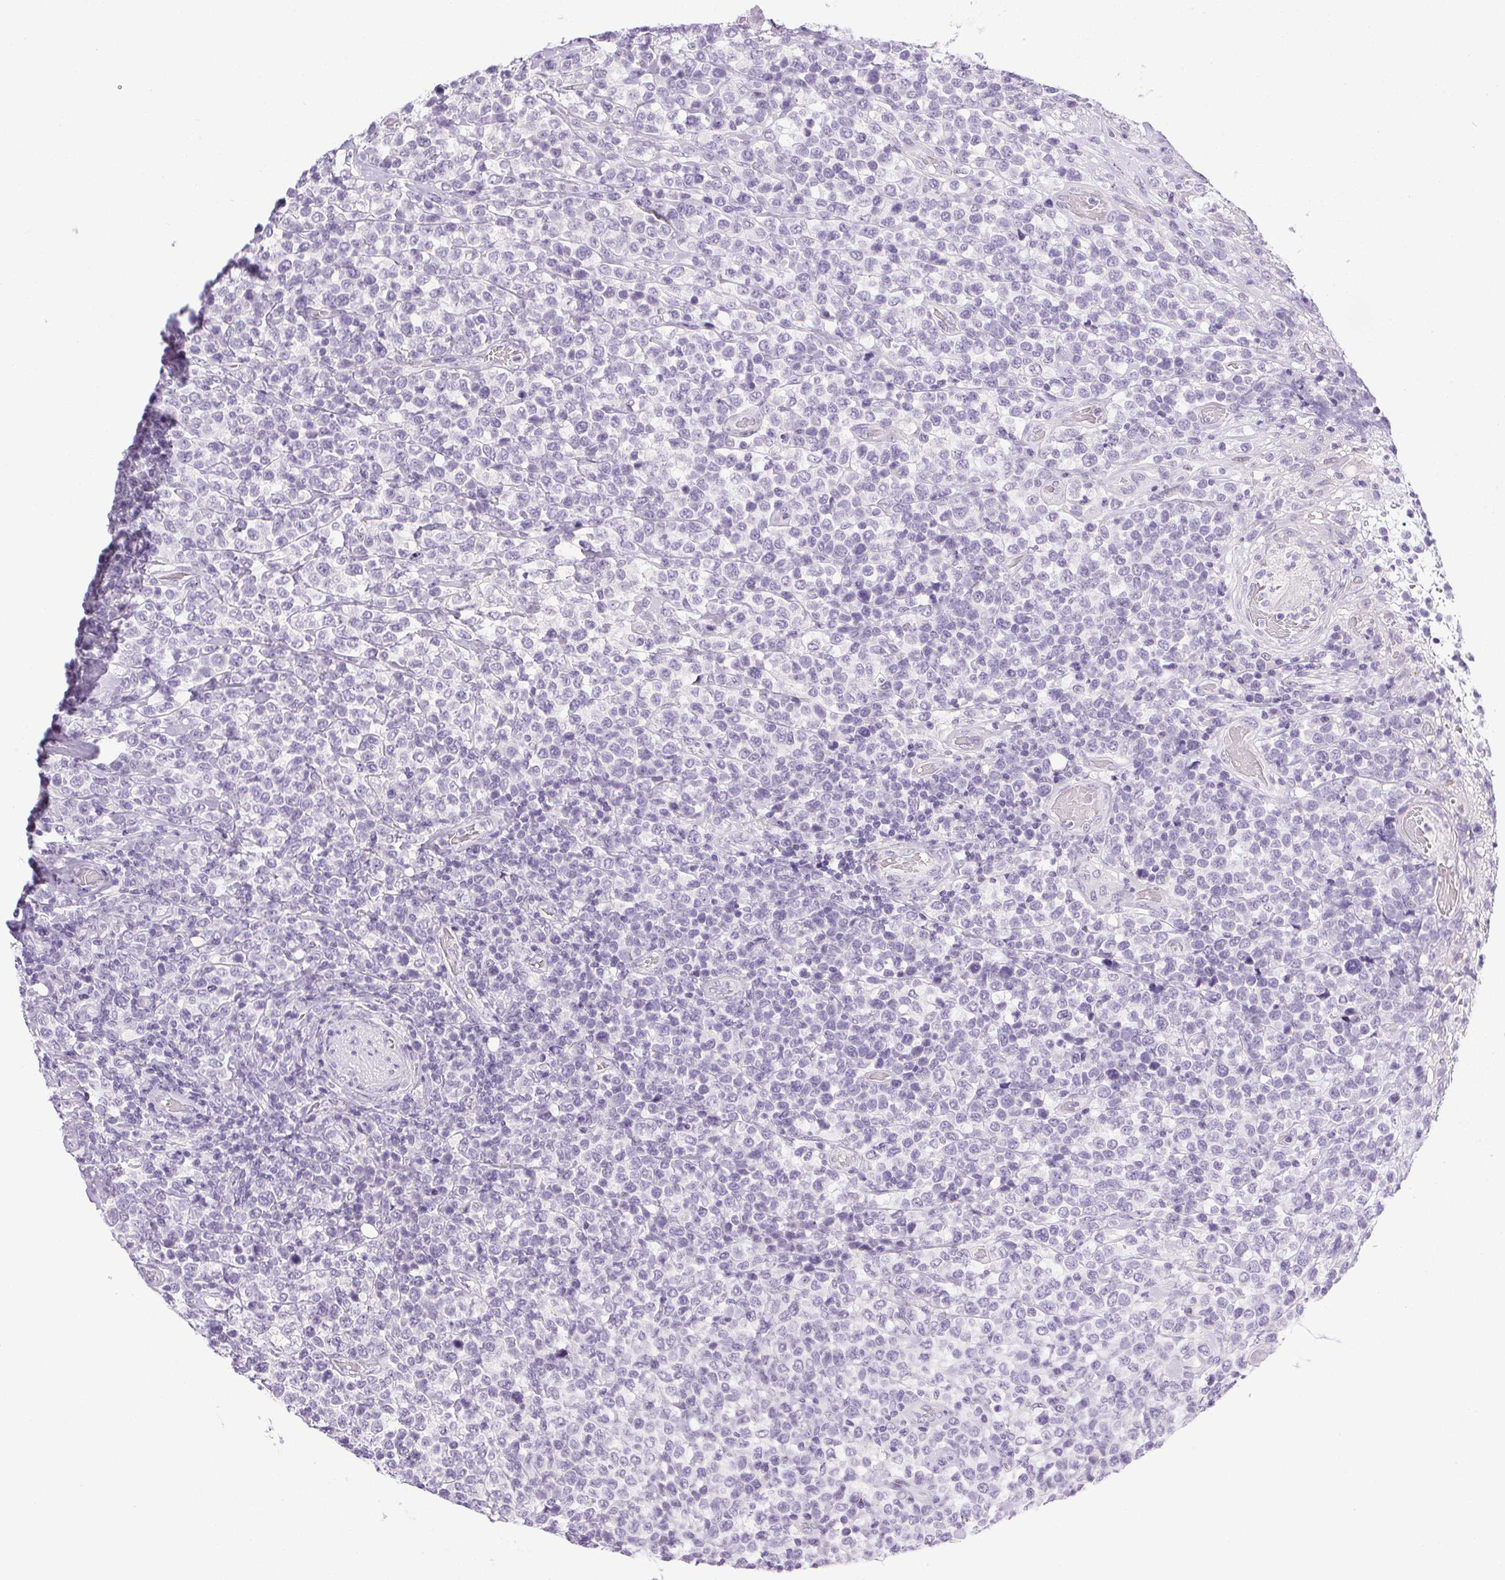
{"staining": {"intensity": "negative", "quantity": "none", "location": "none"}, "tissue": "lymphoma", "cell_type": "Tumor cells", "image_type": "cancer", "snomed": [{"axis": "morphology", "description": "Malignant lymphoma, non-Hodgkin's type, High grade"}, {"axis": "topography", "description": "Soft tissue"}], "caption": "DAB (3,3'-diaminobenzidine) immunohistochemical staining of high-grade malignant lymphoma, non-Hodgkin's type demonstrates no significant expression in tumor cells.", "gene": "PRL", "patient": {"sex": "female", "age": 56}}